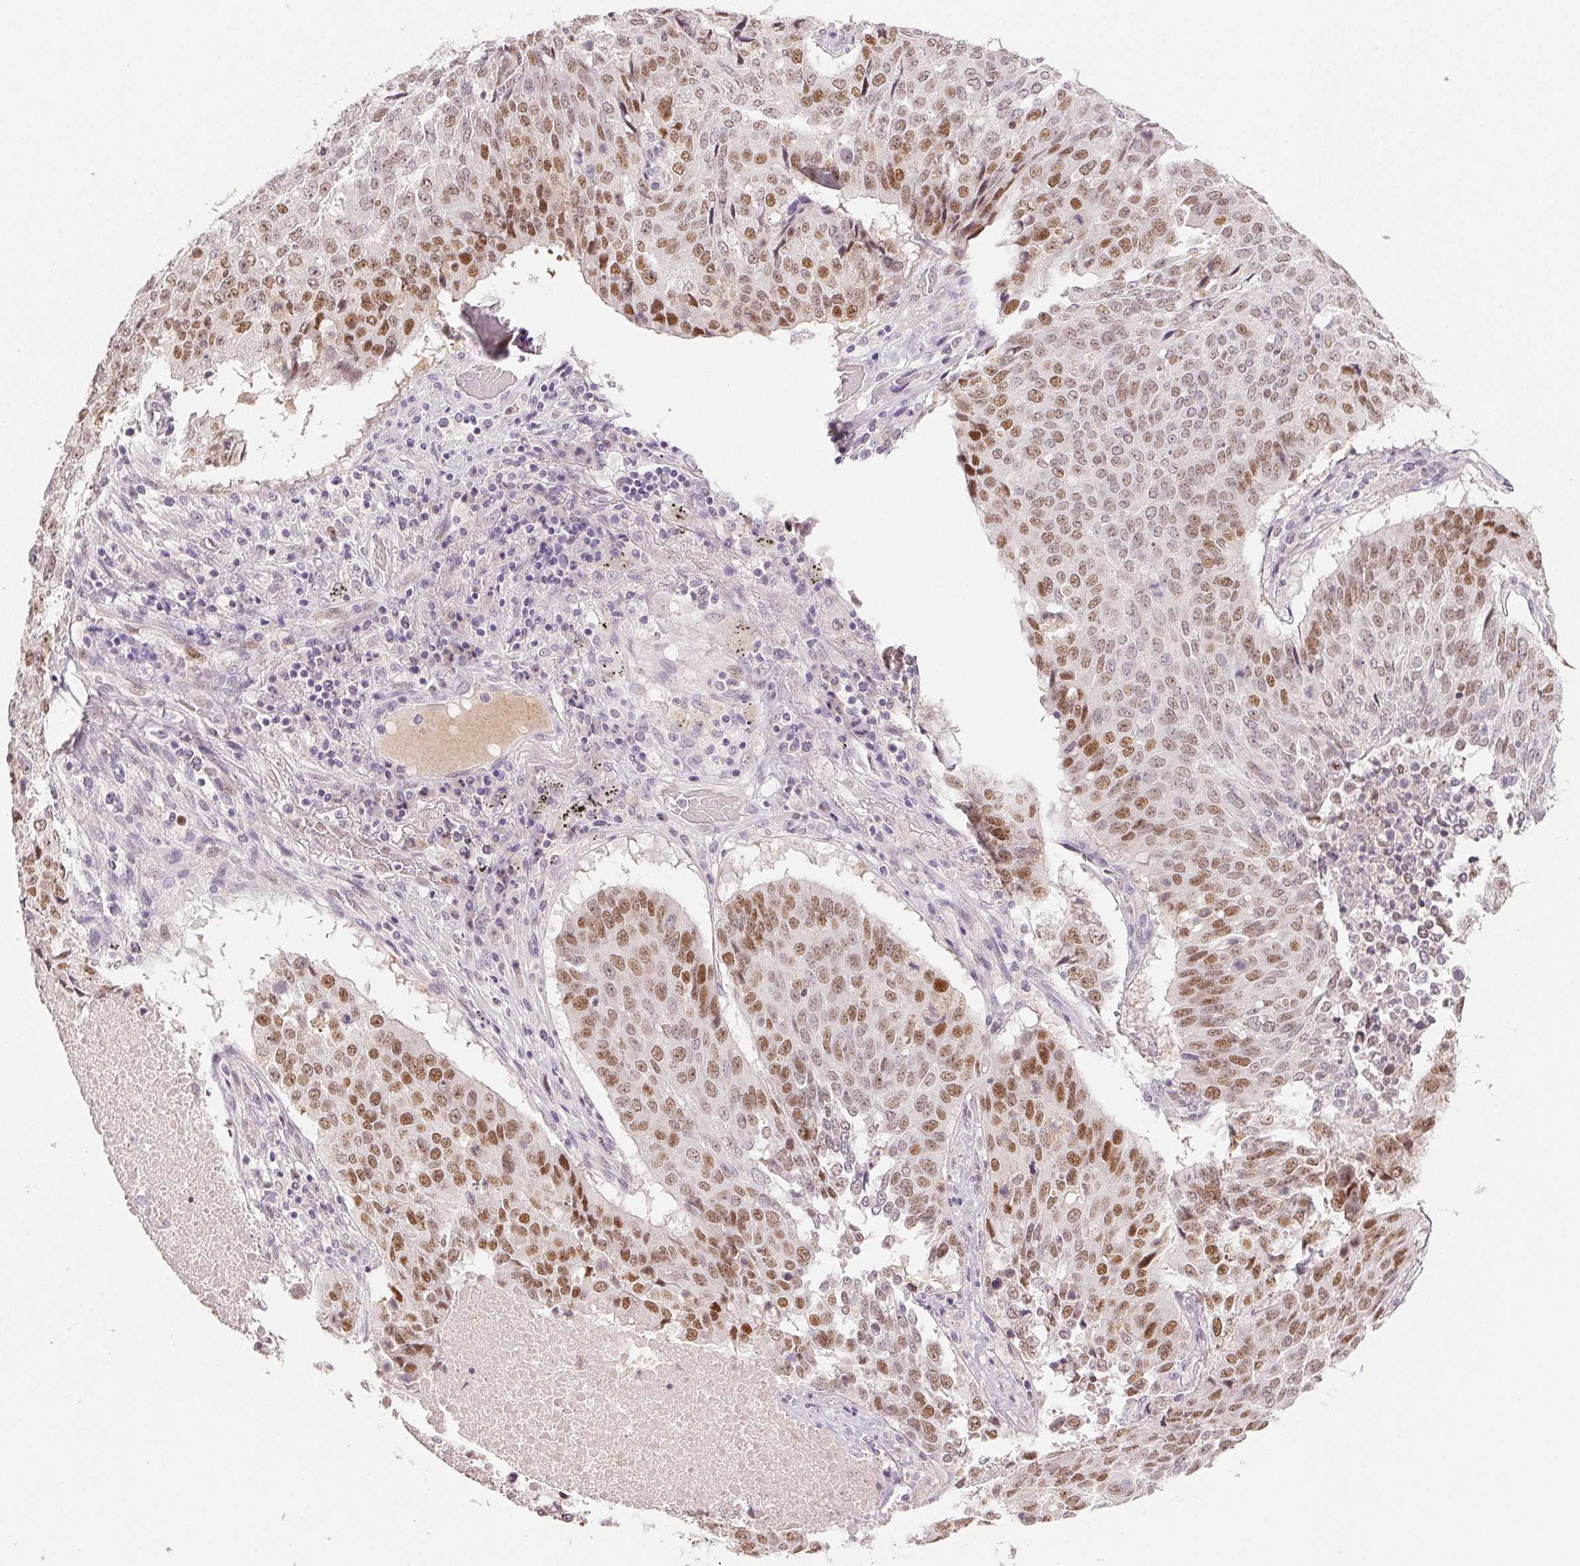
{"staining": {"intensity": "moderate", "quantity": ">75%", "location": "nuclear"}, "tissue": "lung cancer", "cell_type": "Tumor cells", "image_type": "cancer", "snomed": [{"axis": "morphology", "description": "Normal tissue, NOS"}, {"axis": "morphology", "description": "Squamous cell carcinoma, NOS"}, {"axis": "topography", "description": "Bronchus"}, {"axis": "topography", "description": "Lung"}], "caption": "IHC (DAB) staining of human squamous cell carcinoma (lung) exhibits moderate nuclear protein staining in about >75% of tumor cells. (DAB (3,3'-diaminobenzidine) IHC, brown staining for protein, blue staining for nuclei).", "gene": "POLR3G", "patient": {"sex": "male", "age": 64}}